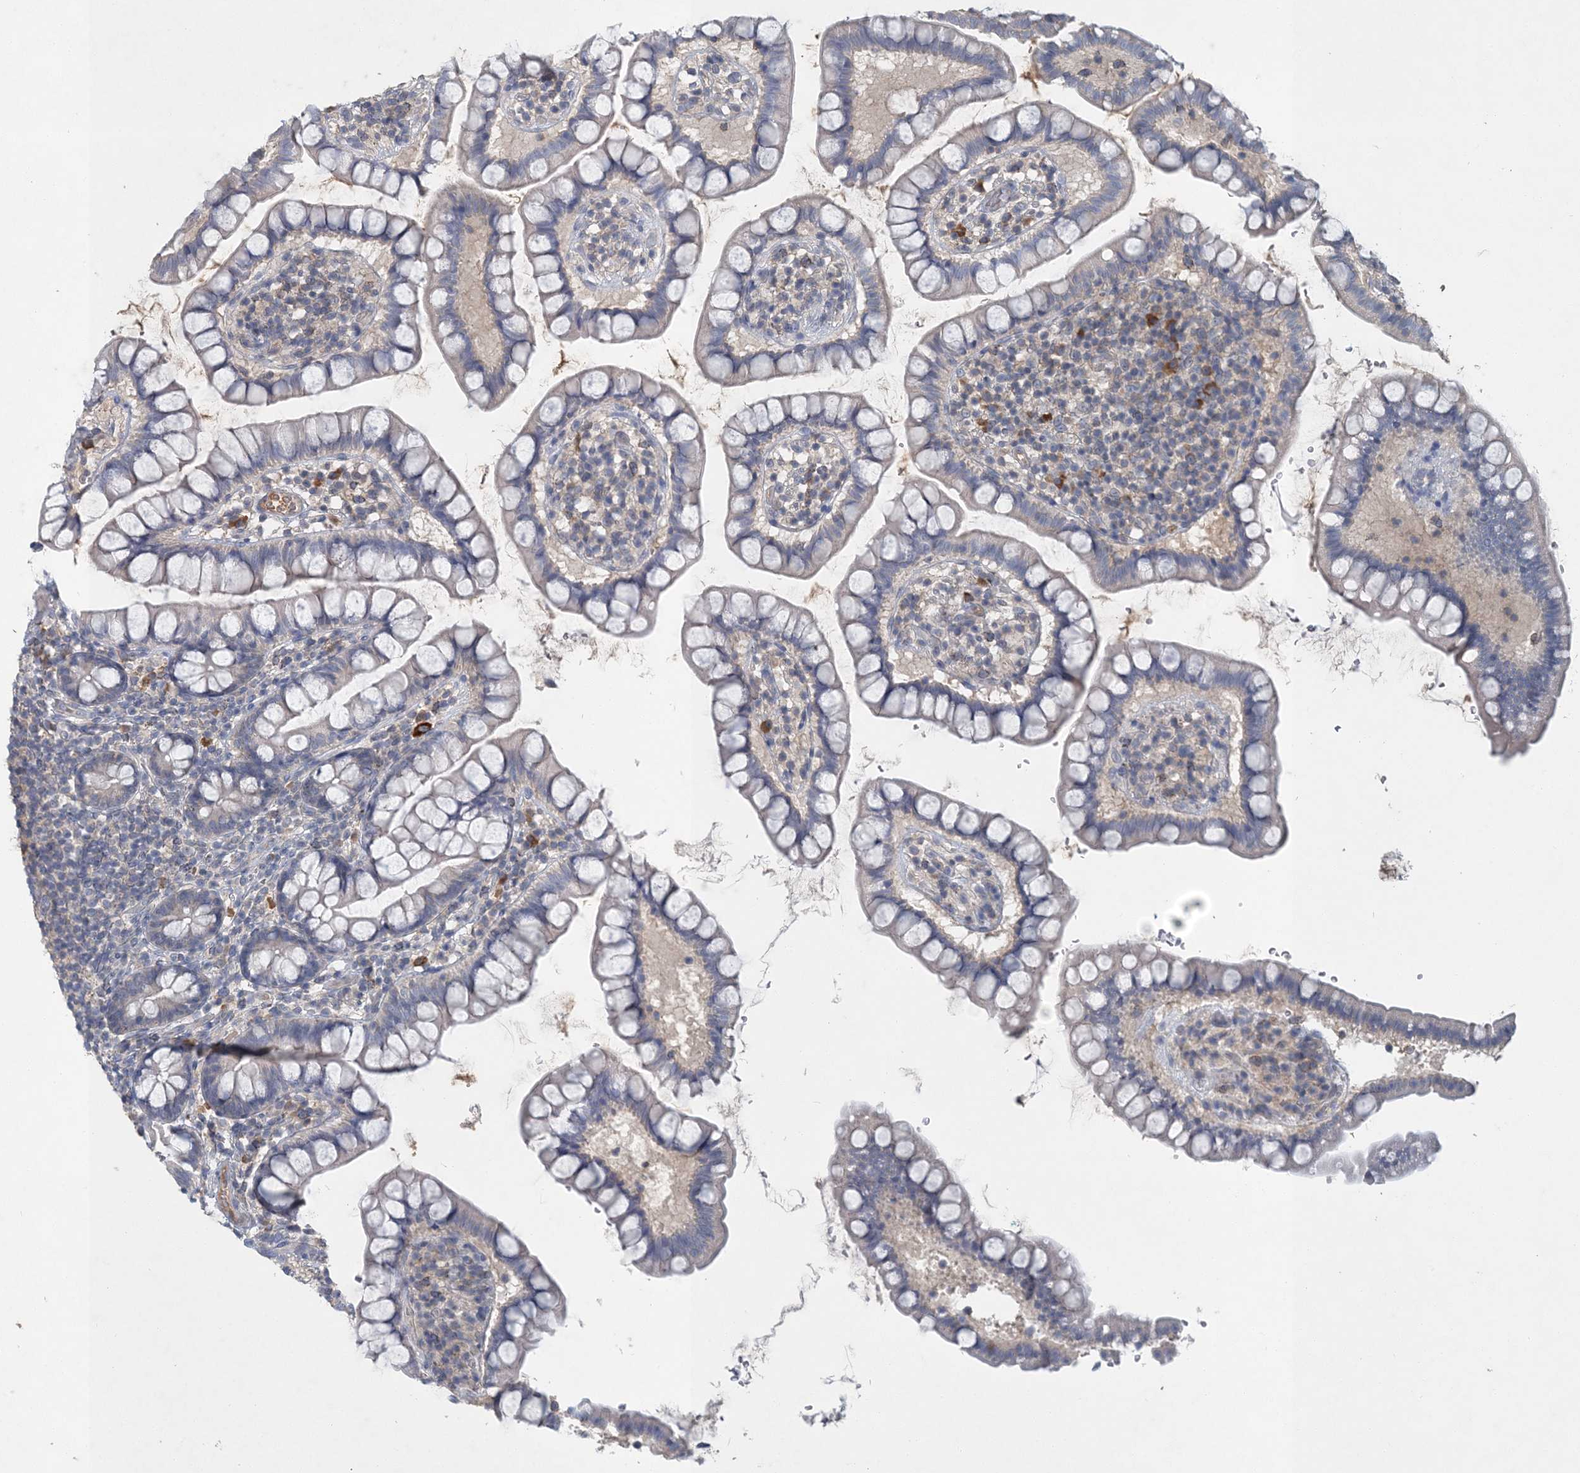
{"staining": {"intensity": "negative", "quantity": "none", "location": "none"}, "tissue": "small intestine", "cell_type": "Glandular cells", "image_type": "normal", "snomed": [{"axis": "morphology", "description": "Normal tissue, NOS"}, {"axis": "topography", "description": "Small intestine"}], "caption": "Immunohistochemistry micrograph of normal small intestine: human small intestine stained with DAB (3,3'-diaminobenzidine) exhibits no significant protein staining in glandular cells. Nuclei are stained in blue.", "gene": "RNF25", "patient": {"sex": "female", "age": 84}}